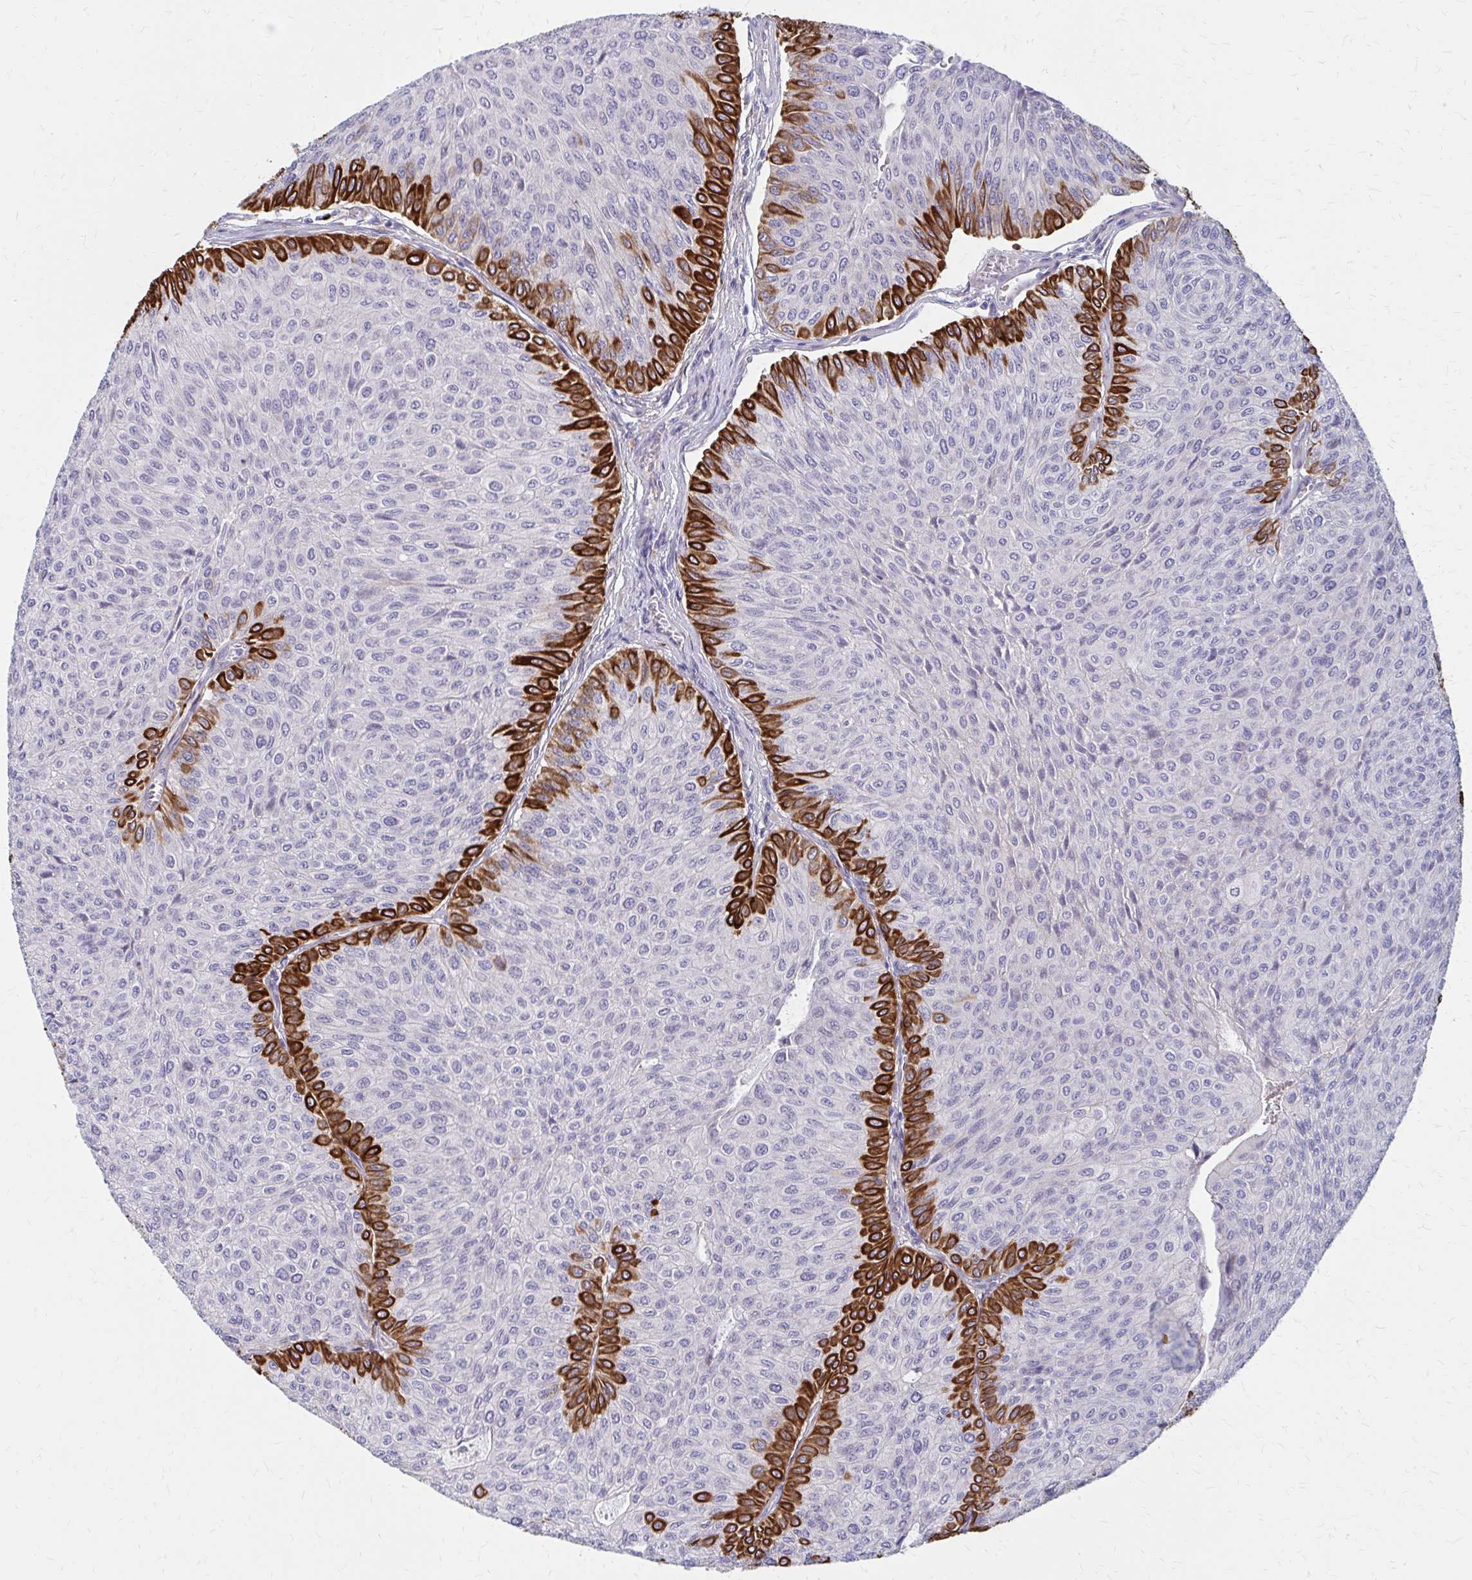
{"staining": {"intensity": "strong", "quantity": "<25%", "location": "cytoplasmic/membranous"}, "tissue": "urothelial cancer", "cell_type": "Tumor cells", "image_type": "cancer", "snomed": [{"axis": "morphology", "description": "Urothelial carcinoma, NOS"}, {"axis": "topography", "description": "Urinary bladder"}], "caption": "Tumor cells show medium levels of strong cytoplasmic/membranous expression in about <25% of cells in human transitional cell carcinoma. Nuclei are stained in blue.", "gene": "GLYATL2", "patient": {"sex": "male", "age": 59}}